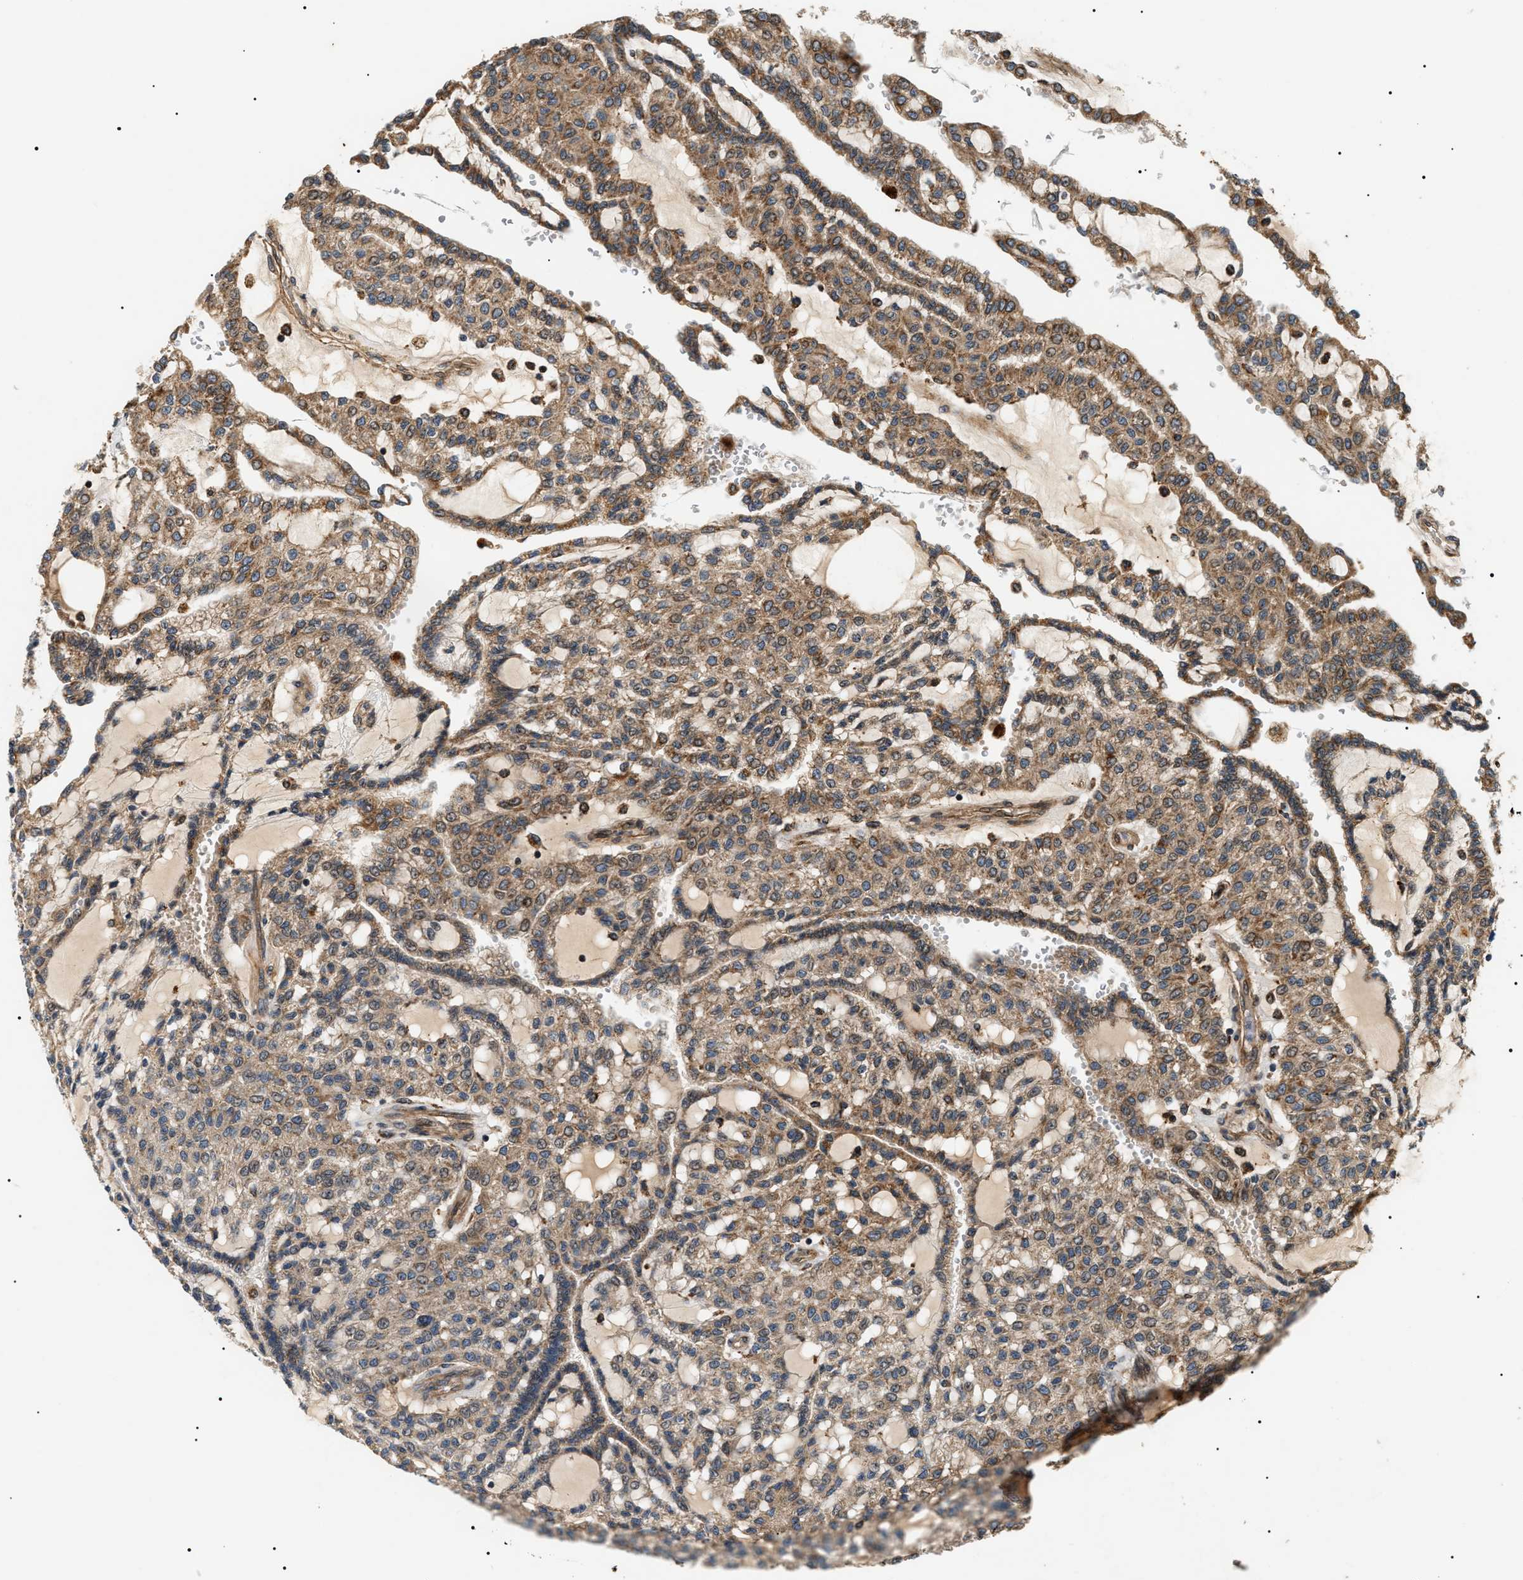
{"staining": {"intensity": "moderate", "quantity": ">75%", "location": "cytoplasmic/membranous"}, "tissue": "renal cancer", "cell_type": "Tumor cells", "image_type": "cancer", "snomed": [{"axis": "morphology", "description": "Adenocarcinoma, NOS"}, {"axis": "topography", "description": "Kidney"}], "caption": "Immunohistochemistry (IHC) (DAB (3,3'-diaminobenzidine)) staining of renal adenocarcinoma shows moderate cytoplasmic/membranous protein positivity in approximately >75% of tumor cells.", "gene": "ZBTB26", "patient": {"sex": "male", "age": 63}}